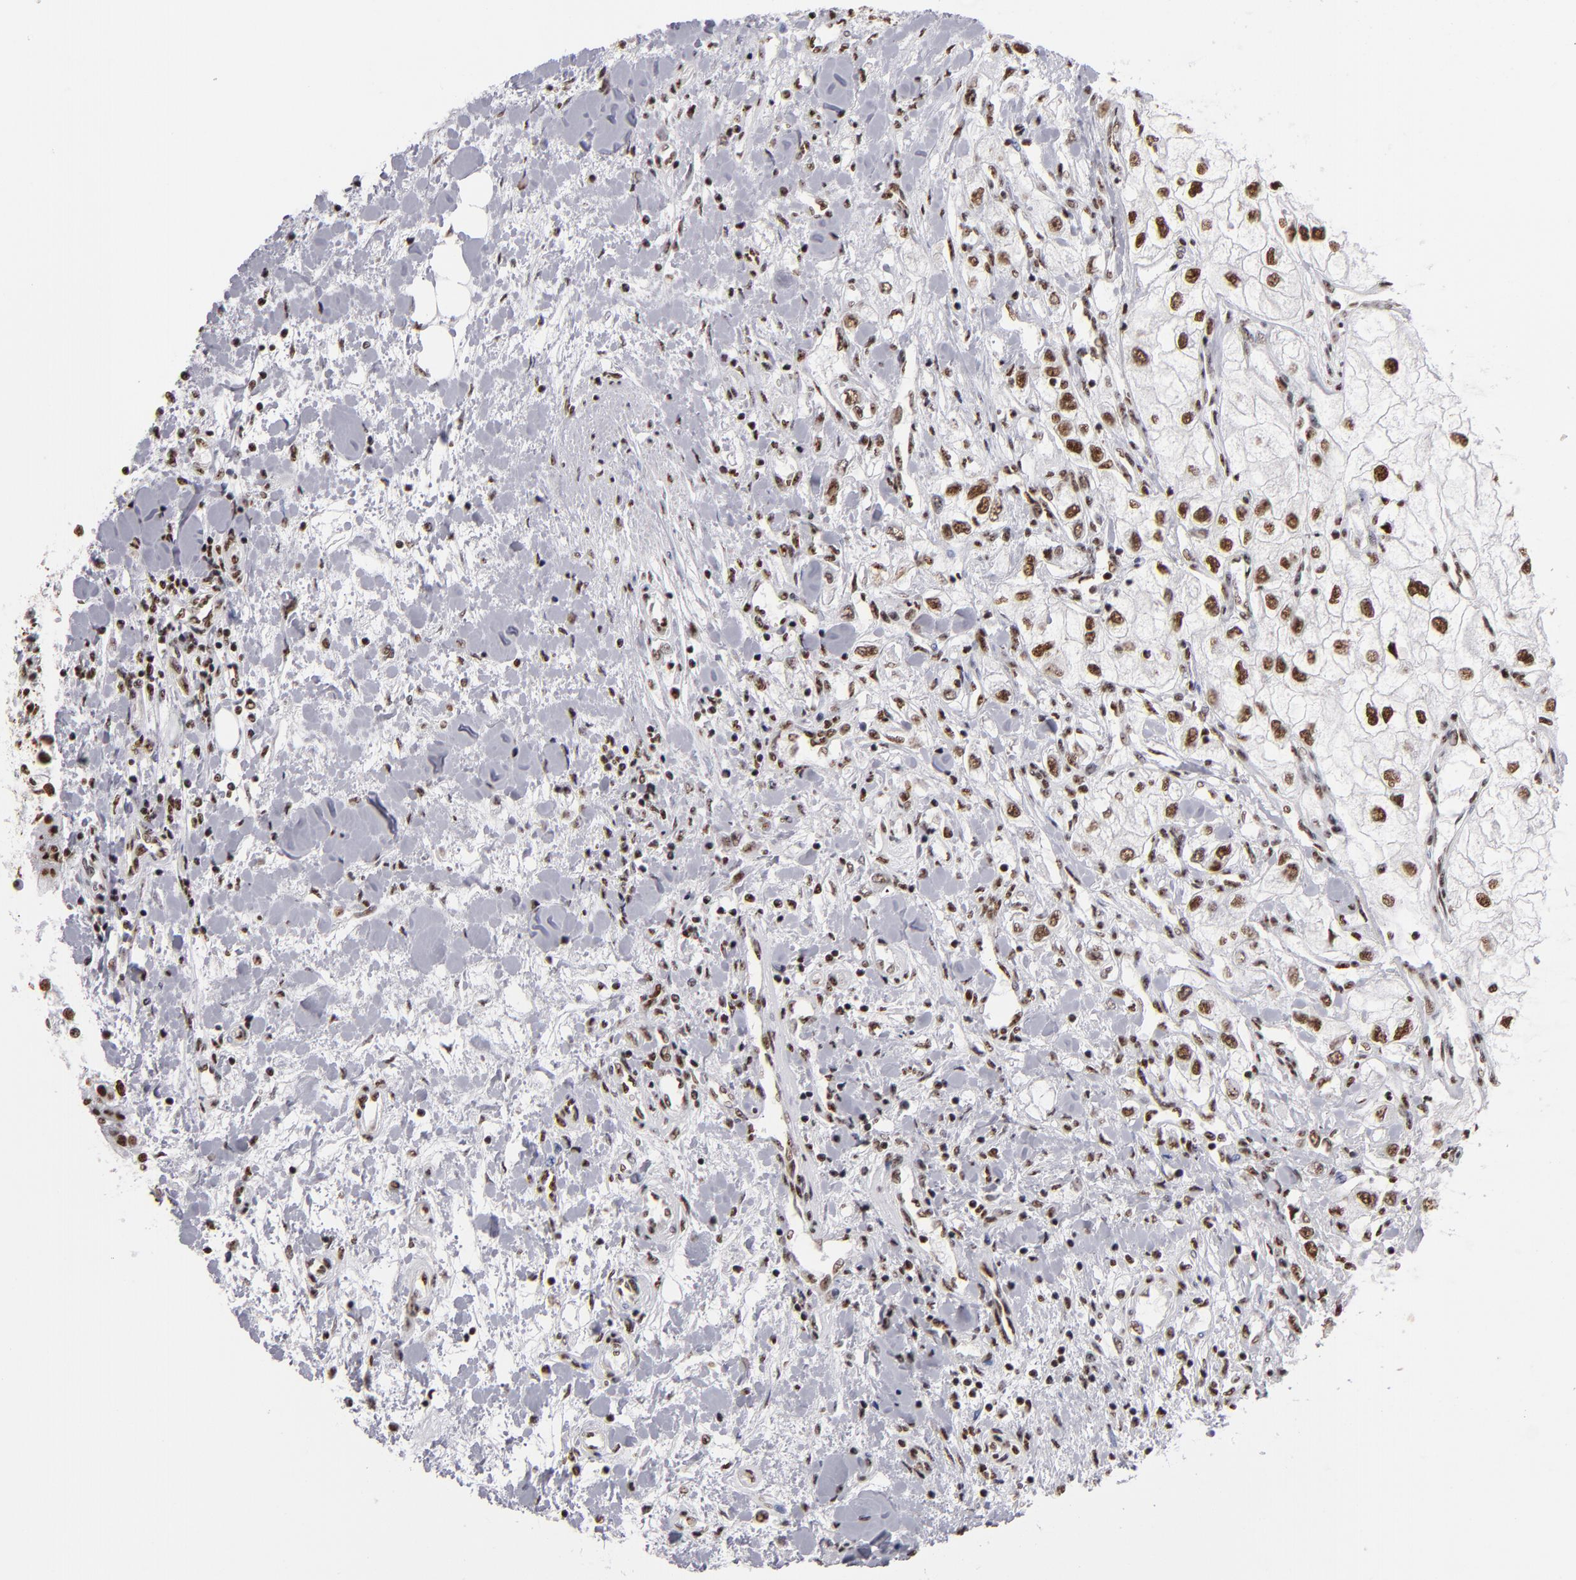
{"staining": {"intensity": "strong", "quantity": ">75%", "location": "nuclear"}, "tissue": "renal cancer", "cell_type": "Tumor cells", "image_type": "cancer", "snomed": [{"axis": "morphology", "description": "Adenocarcinoma, NOS"}, {"axis": "topography", "description": "Kidney"}], "caption": "Protein staining reveals strong nuclear staining in about >75% of tumor cells in adenocarcinoma (renal). (brown staining indicates protein expression, while blue staining denotes nuclei).", "gene": "MRE11", "patient": {"sex": "male", "age": 57}}